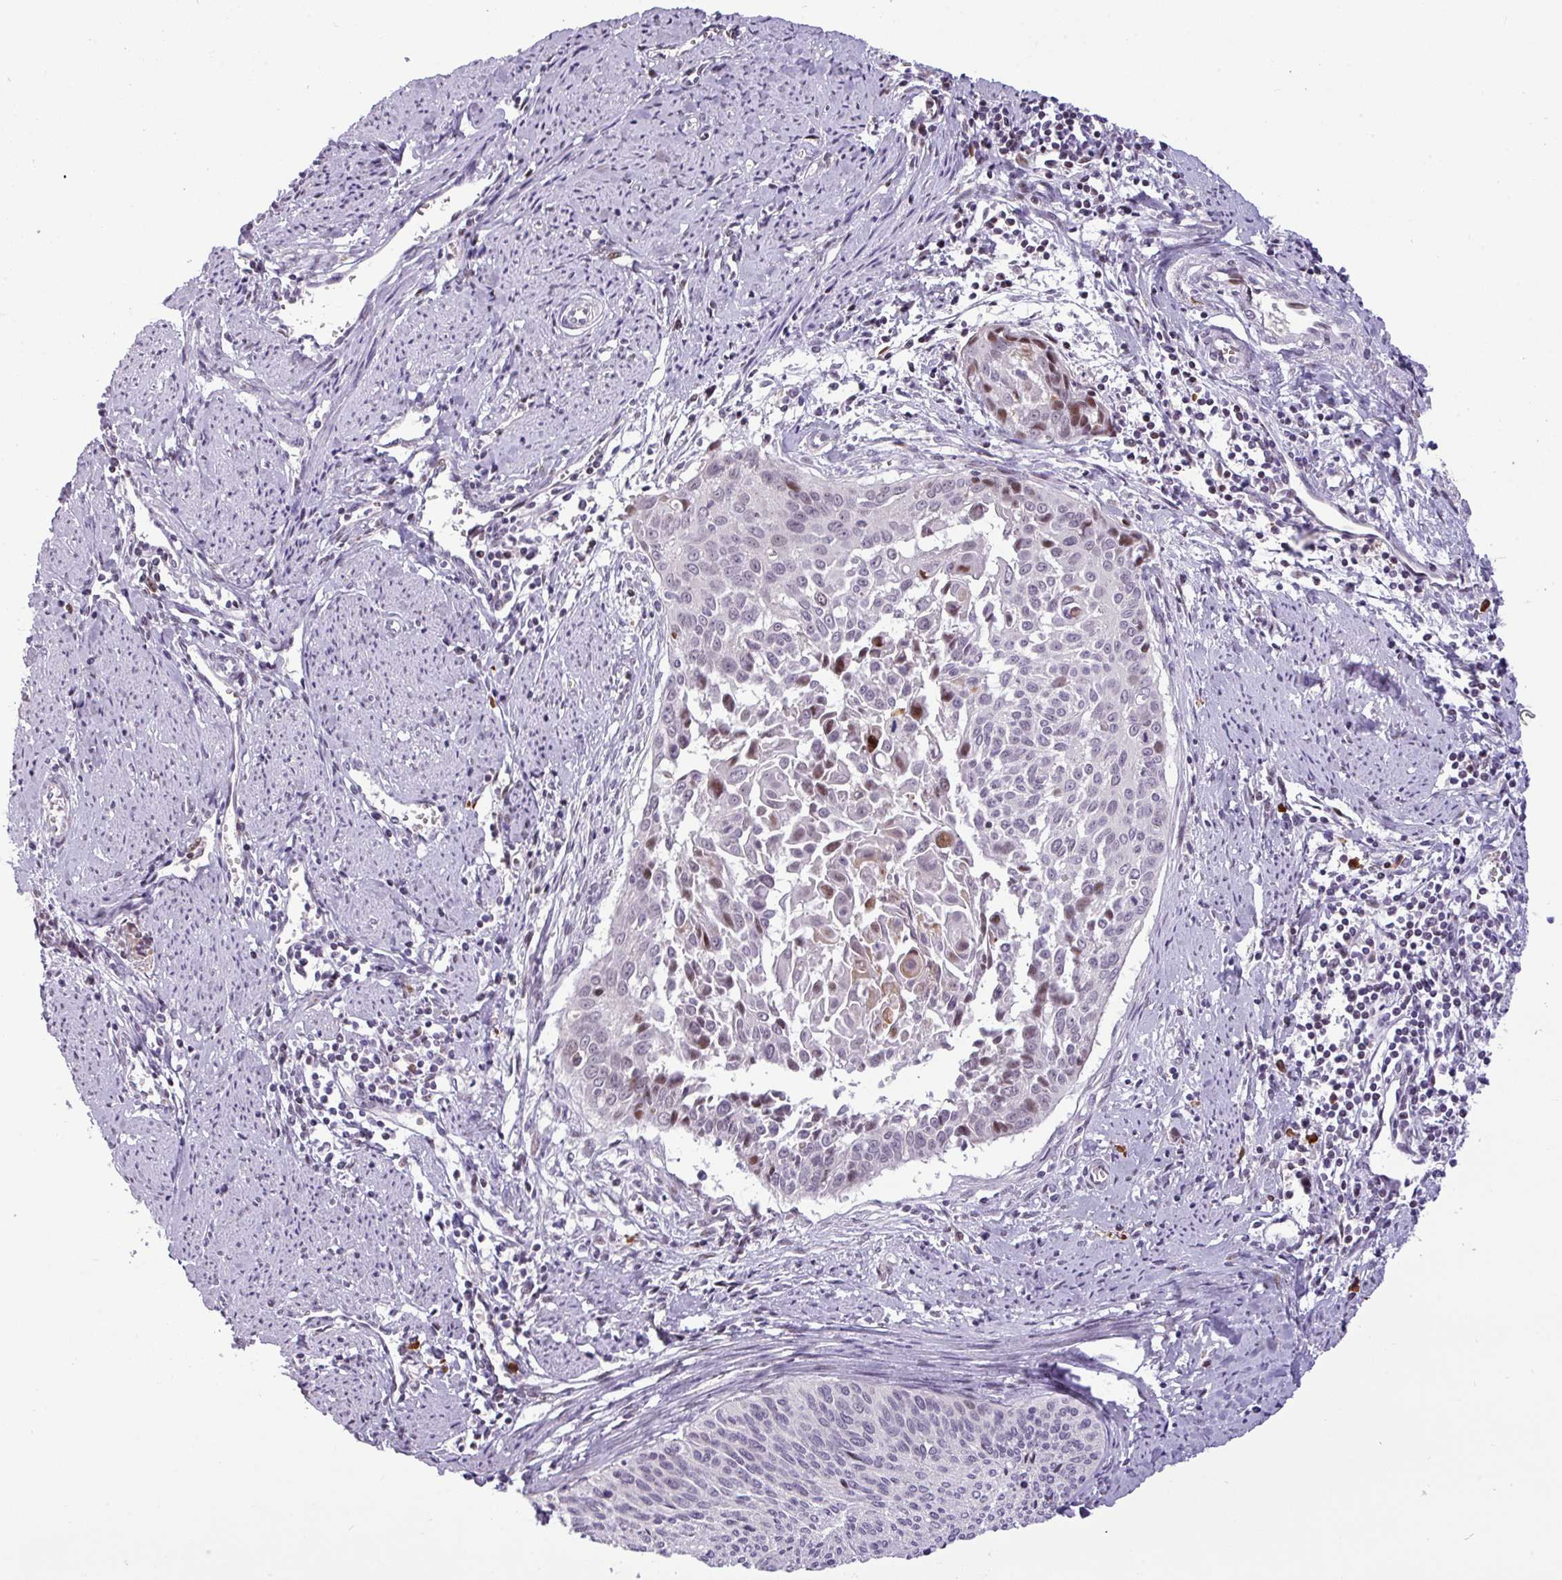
{"staining": {"intensity": "moderate", "quantity": "<25%", "location": "nuclear"}, "tissue": "cervical cancer", "cell_type": "Tumor cells", "image_type": "cancer", "snomed": [{"axis": "morphology", "description": "Squamous cell carcinoma, NOS"}, {"axis": "topography", "description": "Cervix"}], "caption": "Immunohistochemistry (IHC) of human cervical cancer reveals low levels of moderate nuclear positivity in approximately <25% of tumor cells.", "gene": "SLC66A2", "patient": {"sex": "female", "age": 55}}